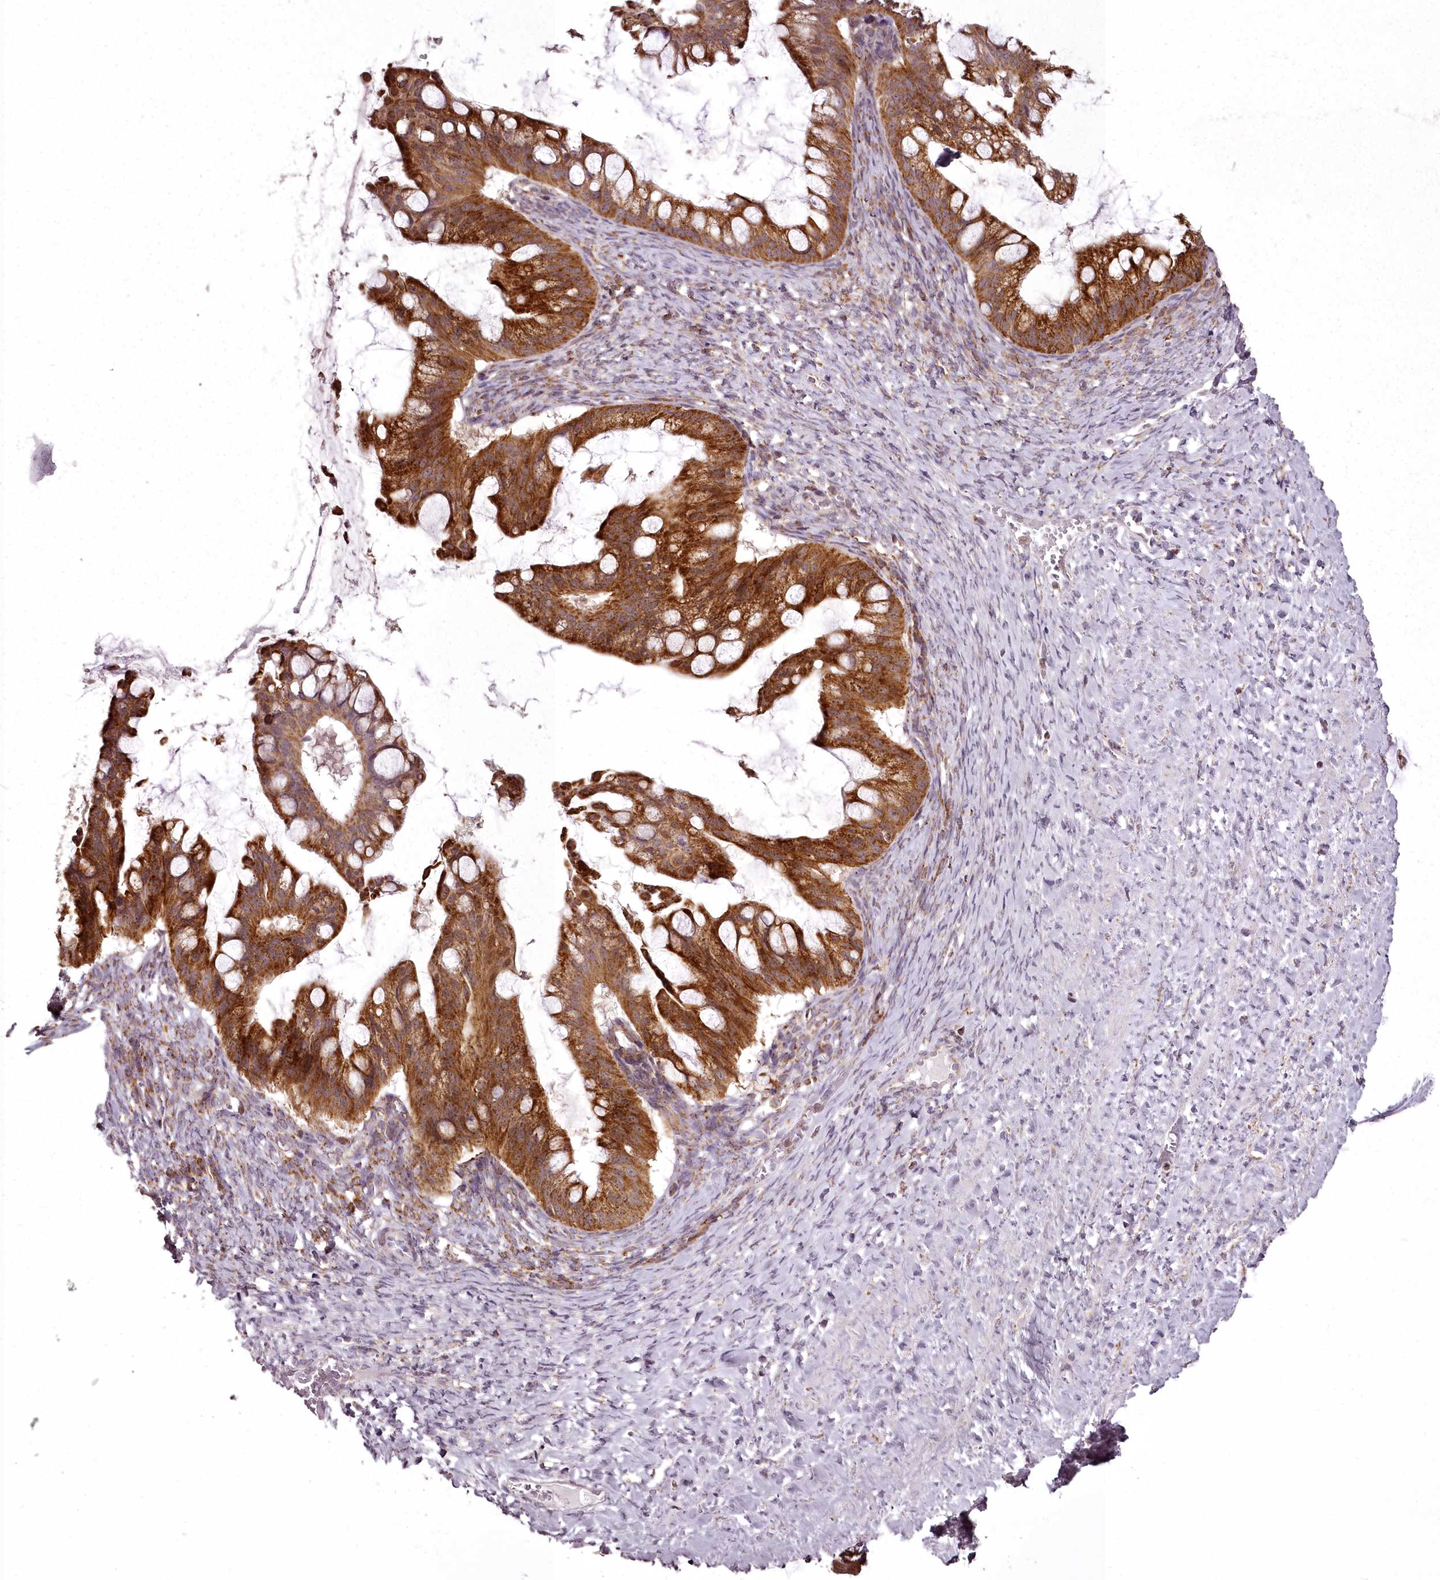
{"staining": {"intensity": "strong", "quantity": ">75%", "location": "cytoplasmic/membranous"}, "tissue": "ovarian cancer", "cell_type": "Tumor cells", "image_type": "cancer", "snomed": [{"axis": "morphology", "description": "Cystadenocarcinoma, mucinous, NOS"}, {"axis": "topography", "description": "Ovary"}], "caption": "Tumor cells show strong cytoplasmic/membranous staining in about >75% of cells in mucinous cystadenocarcinoma (ovarian). The protein of interest is shown in brown color, while the nuclei are stained blue.", "gene": "CHCHD2", "patient": {"sex": "female", "age": 73}}